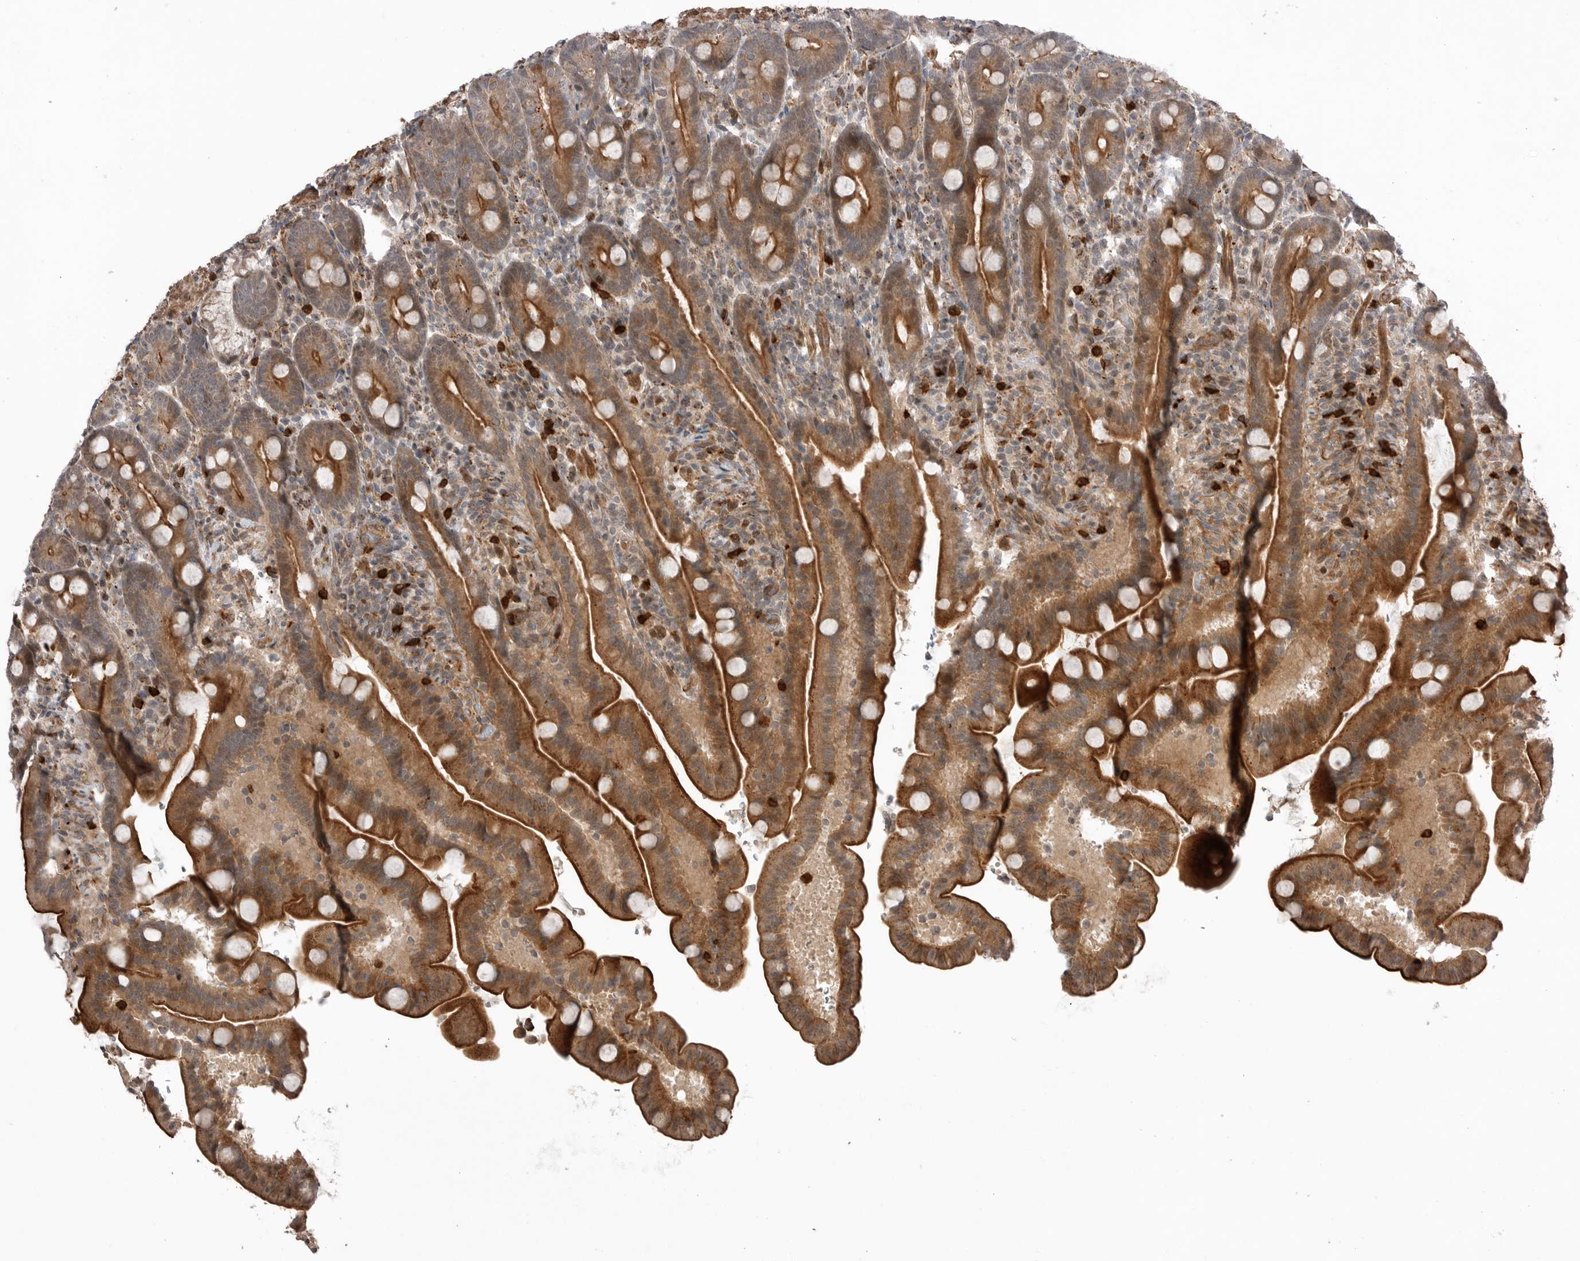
{"staining": {"intensity": "moderate", "quantity": ">75%", "location": "cytoplasmic/membranous"}, "tissue": "duodenum", "cell_type": "Glandular cells", "image_type": "normal", "snomed": [{"axis": "morphology", "description": "Normal tissue, NOS"}, {"axis": "topography", "description": "Duodenum"}], "caption": "Duodenum stained for a protein demonstrates moderate cytoplasmic/membranous positivity in glandular cells. Using DAB (3,3'-diaminobenzidine) (brown) and hematoxylin (blue) stains, captured at high magnification using brightfield microscopy.", "gene": "PEAK1", "patient": {"sex": "male", "age": 54}}